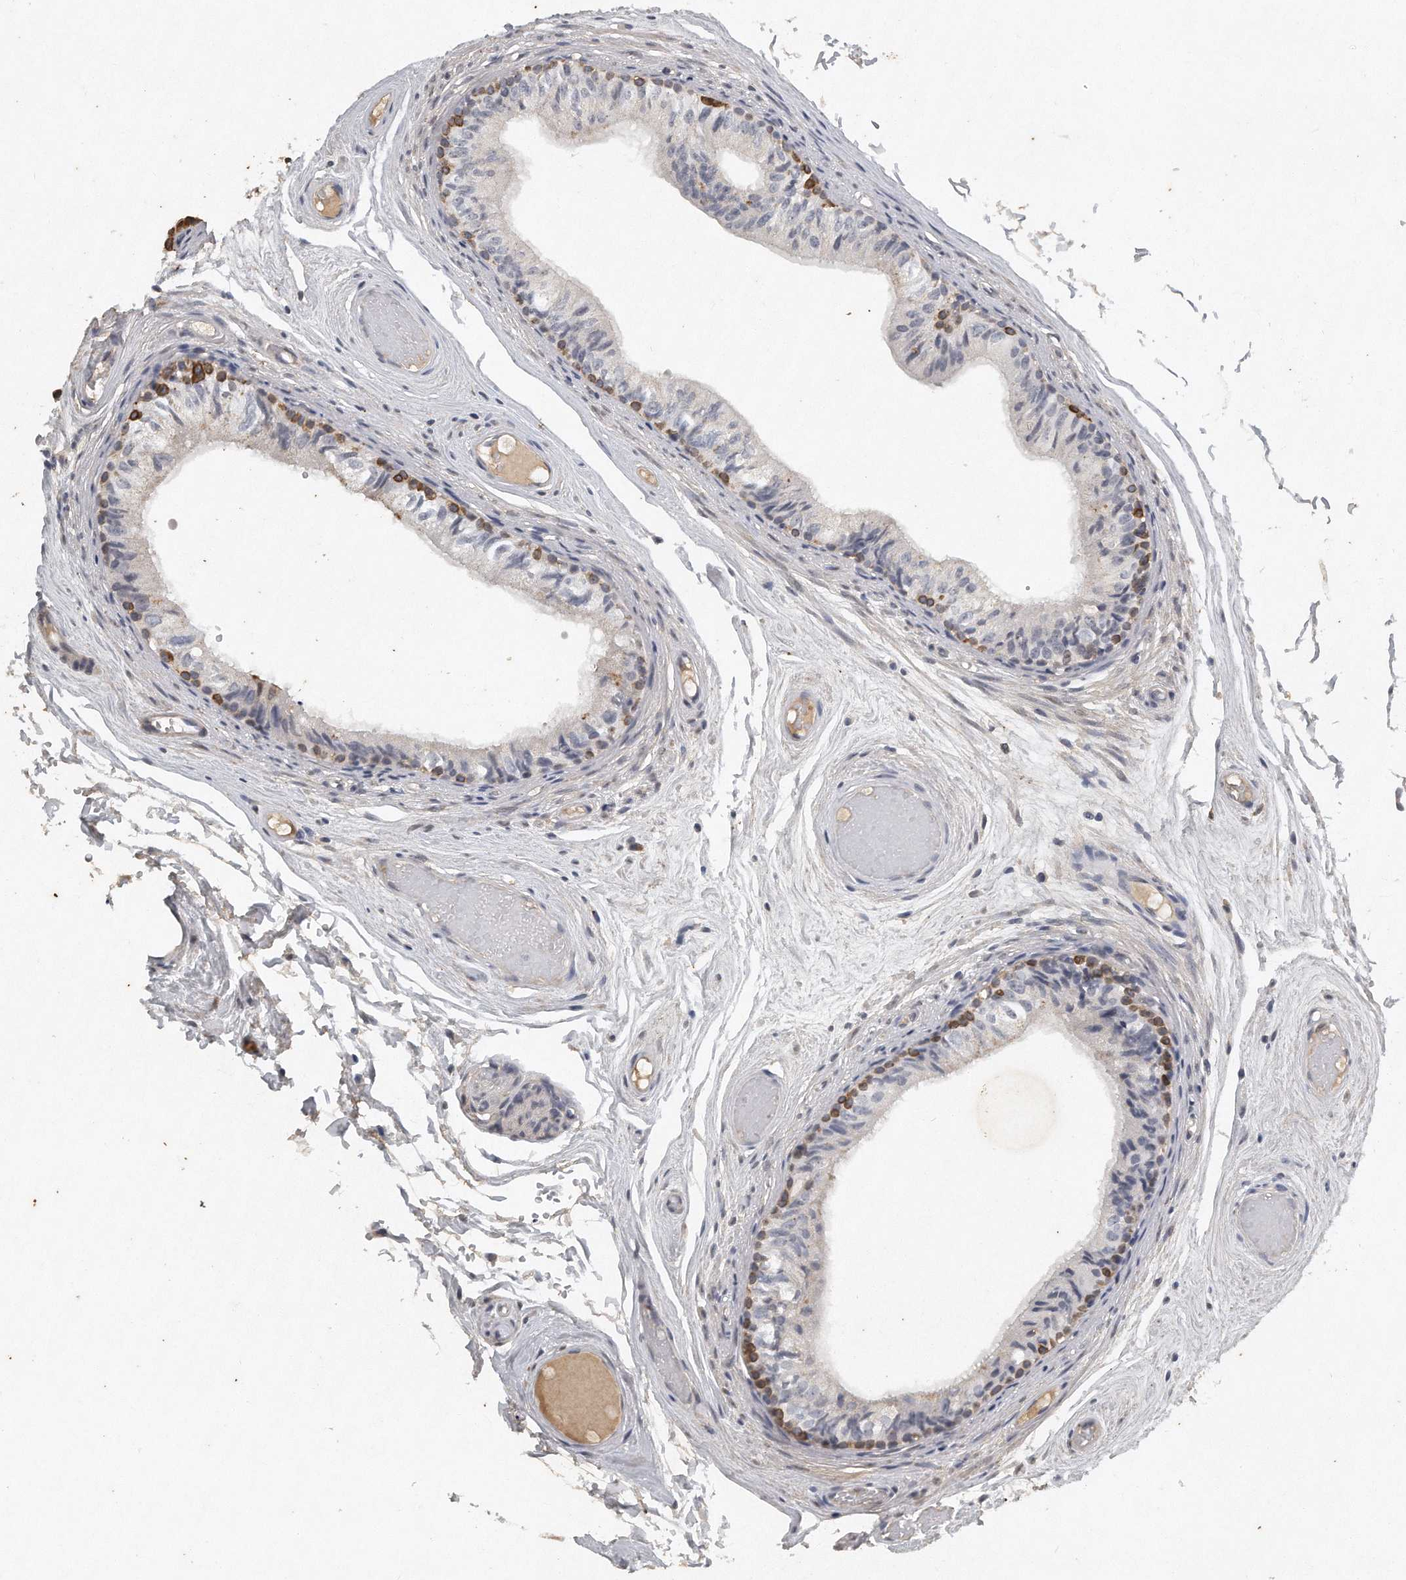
{"staining": {"intensity": "moderate", "quantity": "<25%", "location": "cytoplasmic/membranous"}, "tissue": "epididymis", "cell_type": "Glandular cells", "image_type": "normal", "snomed": [{"axis": "morphology", "description": "Normal tissue, NOS"}, {"axis": "topography", "description": "Epididymis"}], "caption": "Approximately <25% of glandular cells in normal epididymis display moderate cytoplasmic/membranous protein positivity as visualized by brown immunohistochemical staining.", "gene": "CAMK1", "patient": {"sex": "male", "age": 79}}